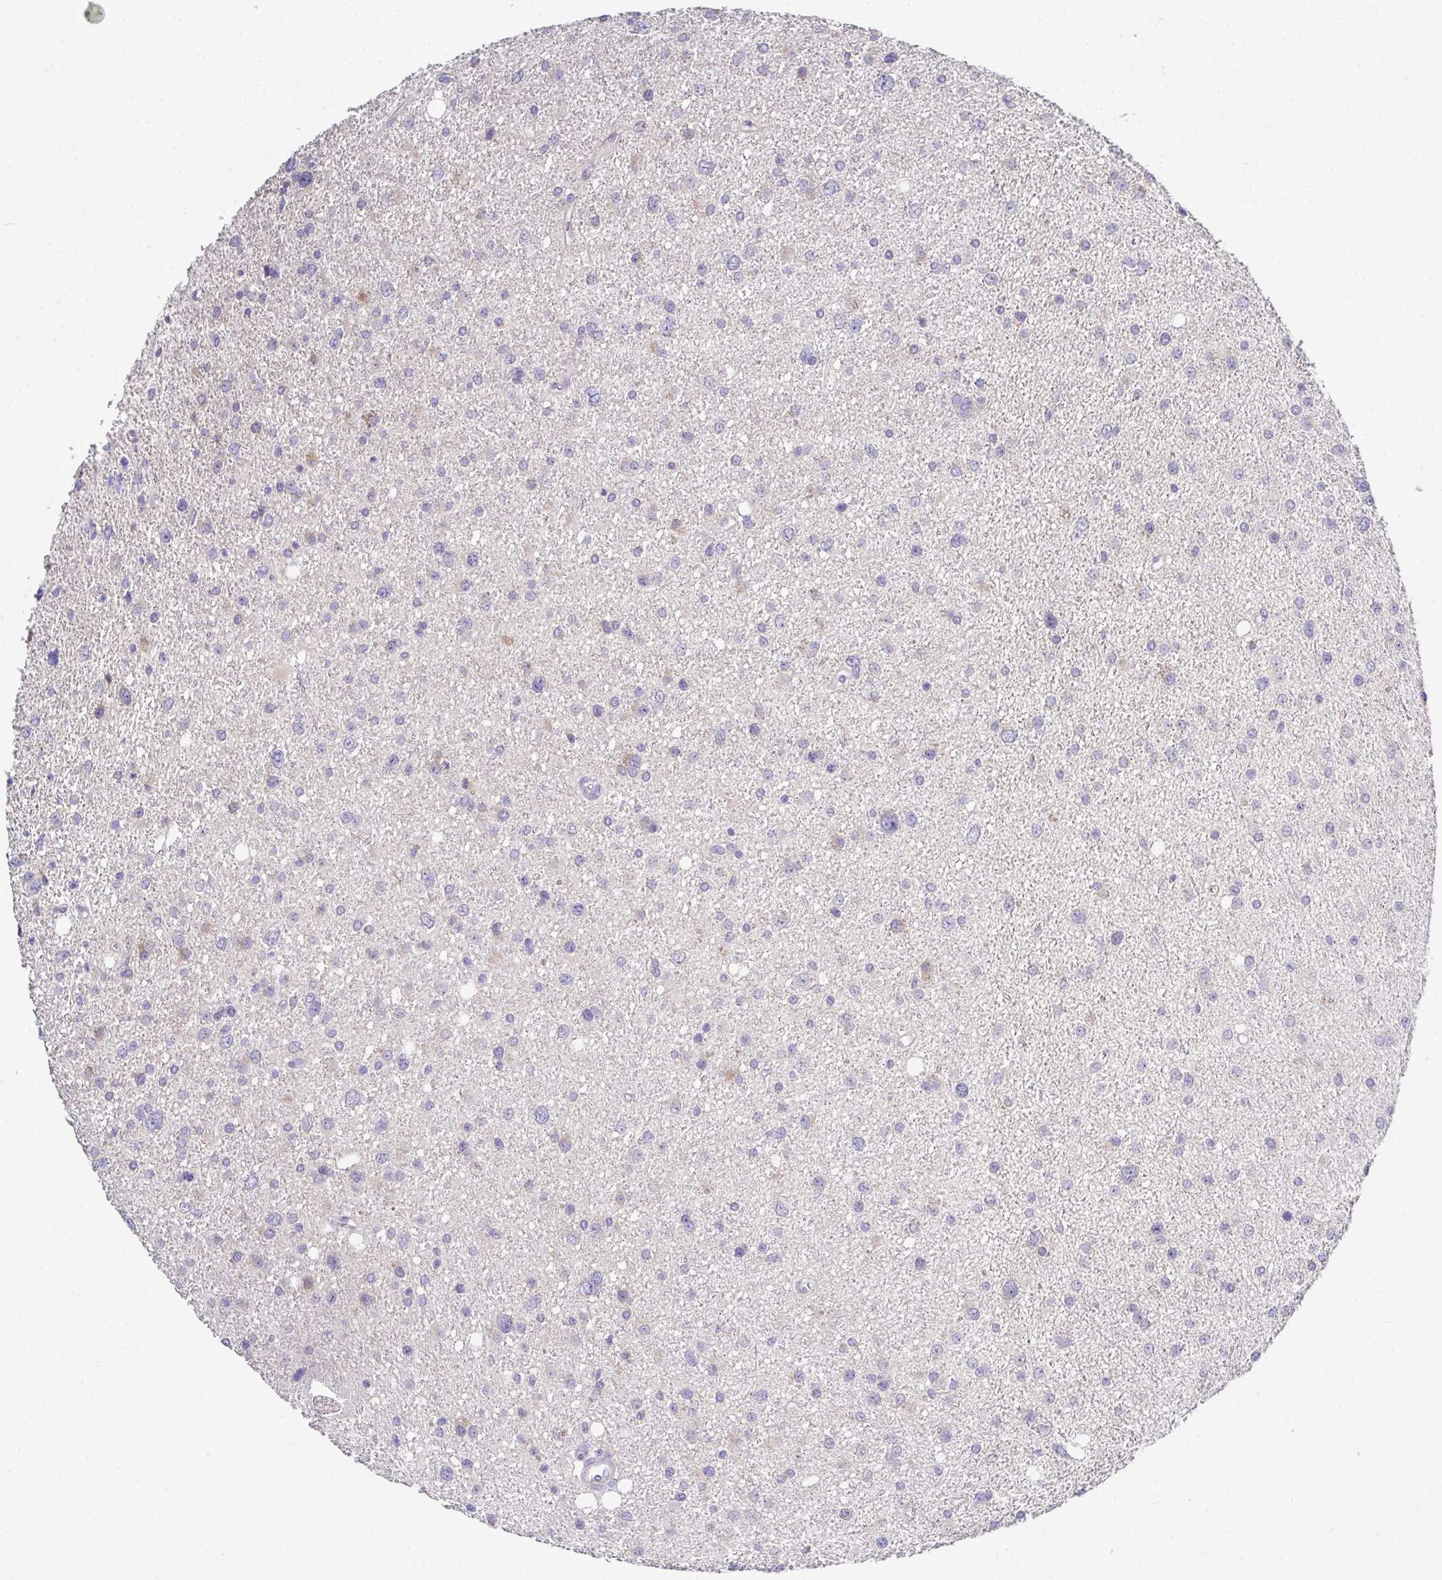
{"staining": {"intensity": "negative", "quantity": "none", "location": "none"}, "tissue": "glioma", "cell_type": "Tumor cells", "image_type": "cancer", "snomed": [{"axis": "morphology", "description": "Glioma, malignant, Low grade"}, {"axis": "topography", "description": "Brain"}], "caption": "Immunohistochemical staining of malignant glioma (low-grade) shows no significant staining in tumor cells.", "gene": "CFAP97D1", "patient": {"sex": "female", "age": 55}}